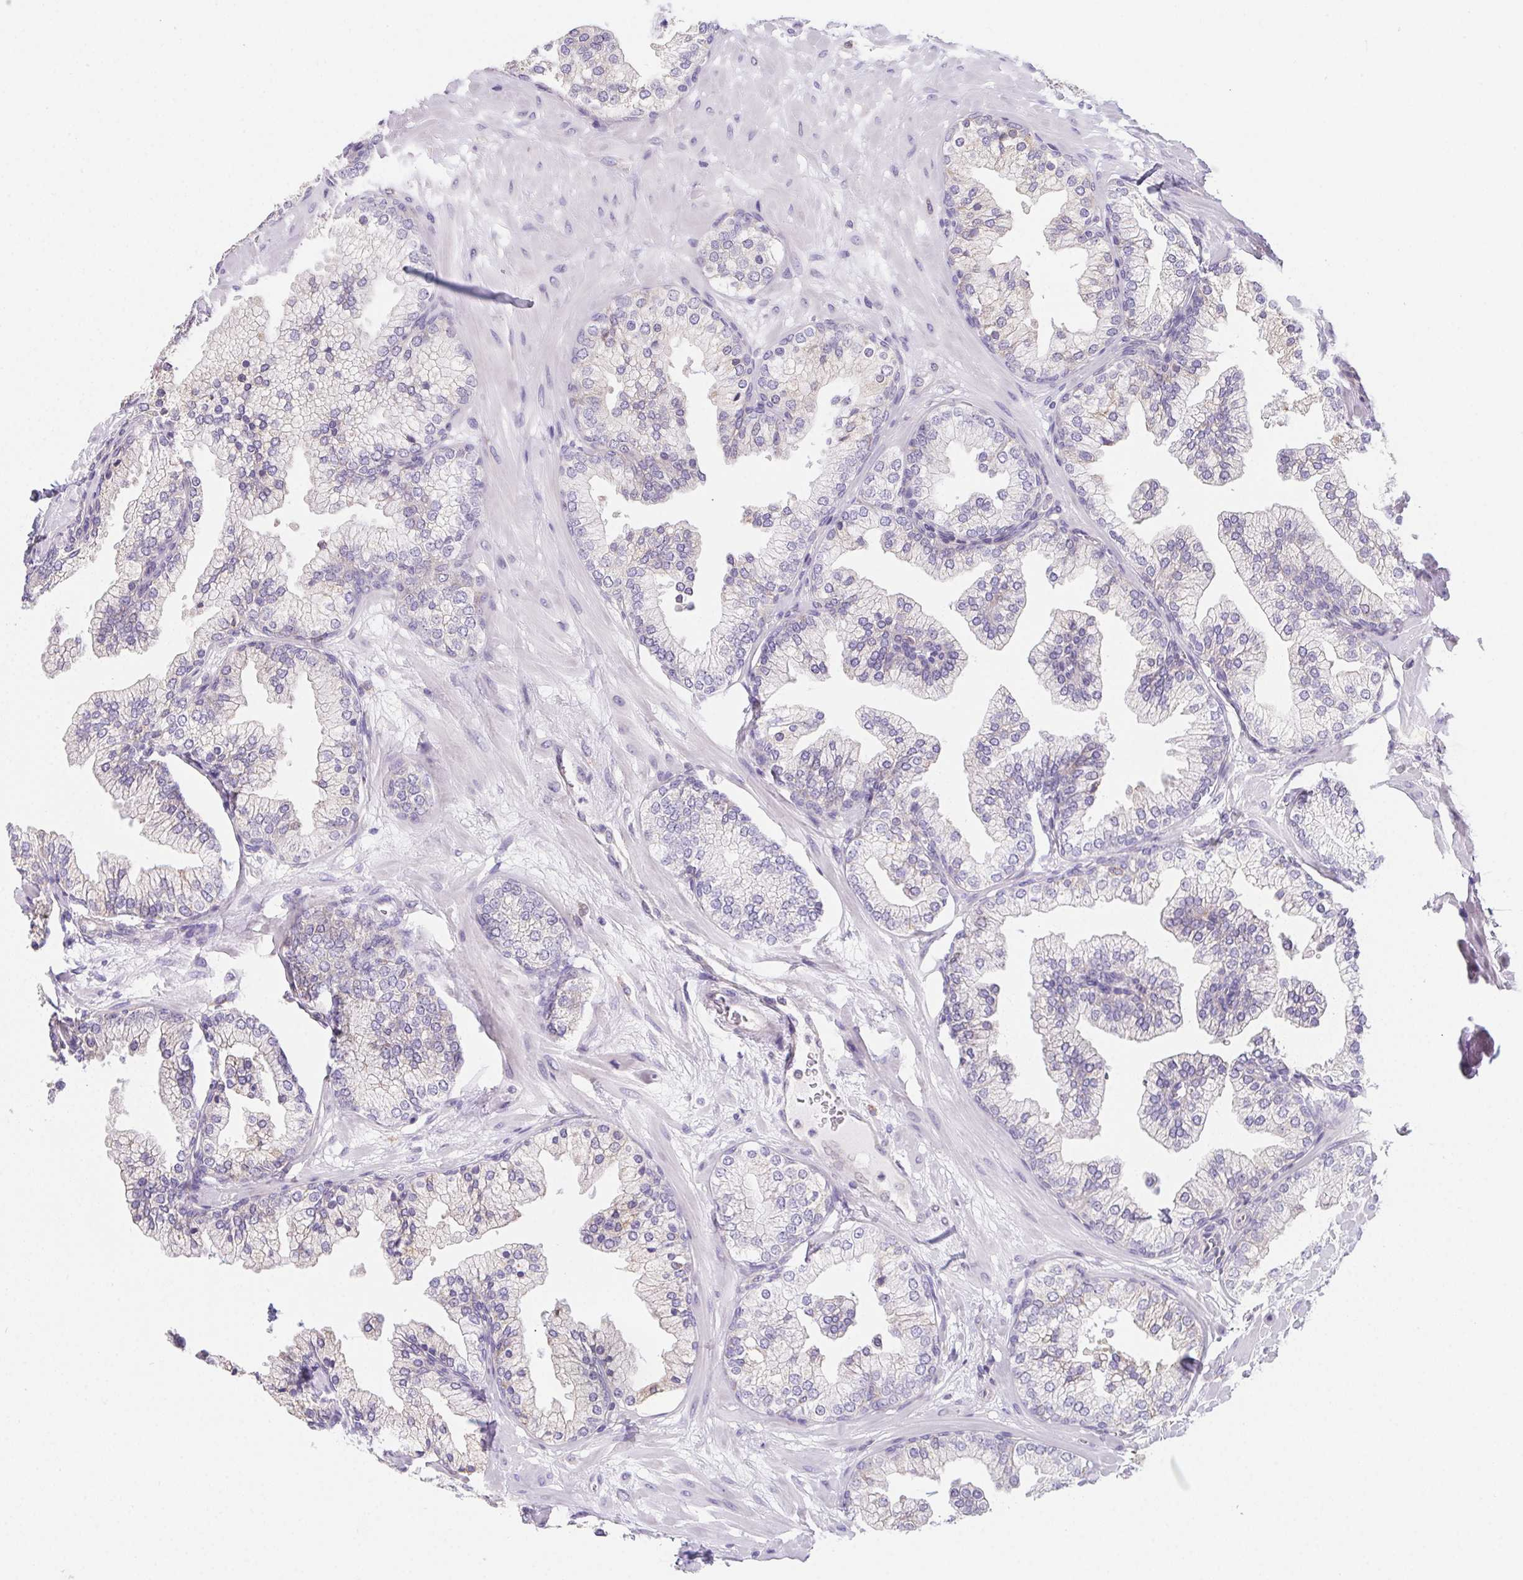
{"staining": {"intensity": "negative", "quantity": "none", "location": "none"}, "tissue": "prostate", "cell_type": "Glandular cells", "image_type": "normal", "snomed": [{"axis": "morphology", "description": "Normal tissue, NOS"}, {"axis": "topography", "description": "Prostate"}, {"axis": "topography", "description": "Peripheral nerve tissue"}], "caption": "Prostate stained for a protein using IHC exhibits no staining glandular cells.", "gene": "ADAM8", "patient": {"sex": "male", "age": 61}}